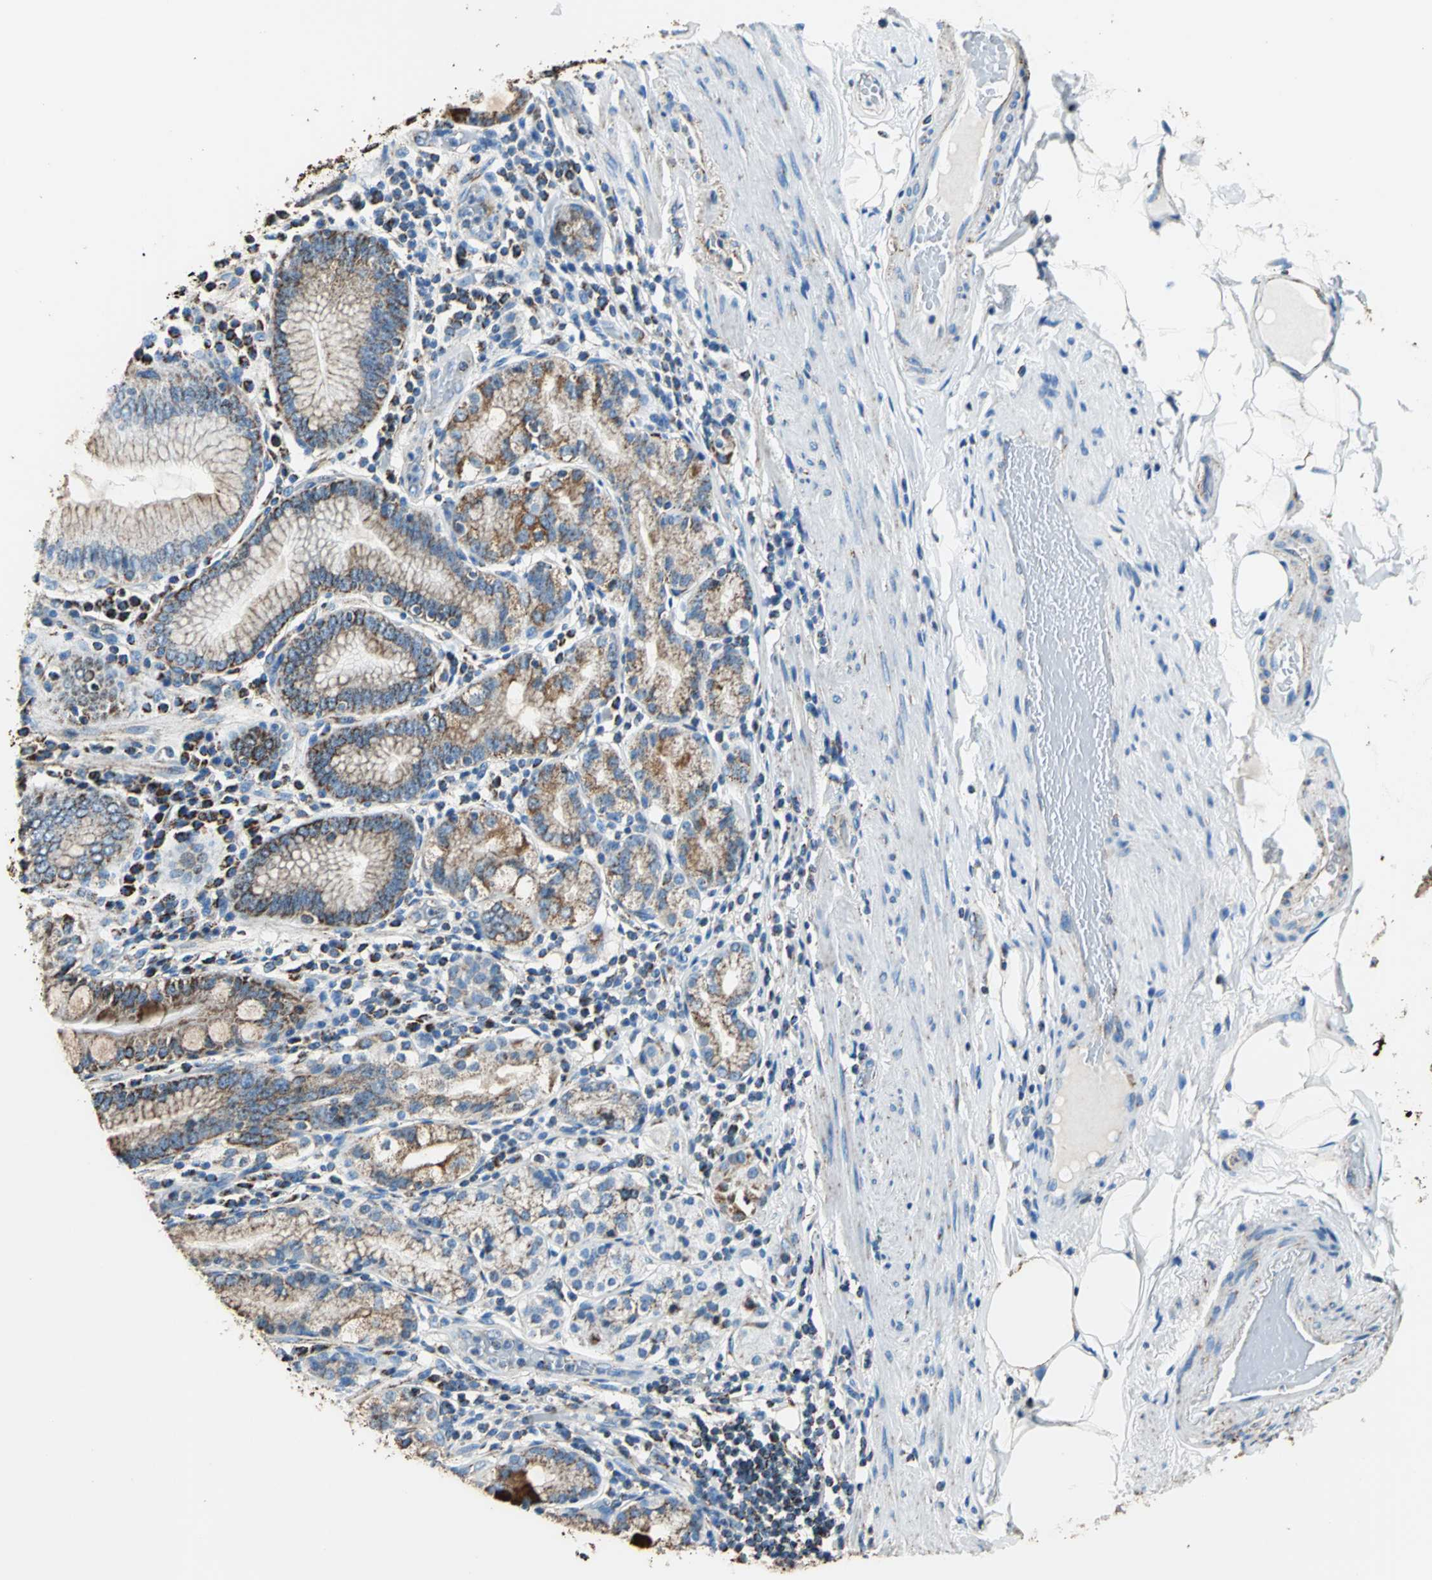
{"staining": {"intensity": "moderate", "quantity": ">75%", "location": "cytoplasmic/membranous"}, "tissue": "stomach", "cell_type": "Glandular cells", "image_type": "normal", "snomed": [{"axis": "morphology", "description": "Normal tissue, NOS"}, {"axis": "topography", "description": "Stomach, lower"}], "caption": "The photomicrograph shows immunohistochemical staining of benign stomach. There is moderate cytoplasmic/membranous positivity is seen in about >75% of glandular cells. The protein is stained brown, and the nuclei are stained in blue (DAB IHC with brightfield microscopy, high magnification).", "gene": "ECH1", "patient": {"sex": "female", "age": 76}}